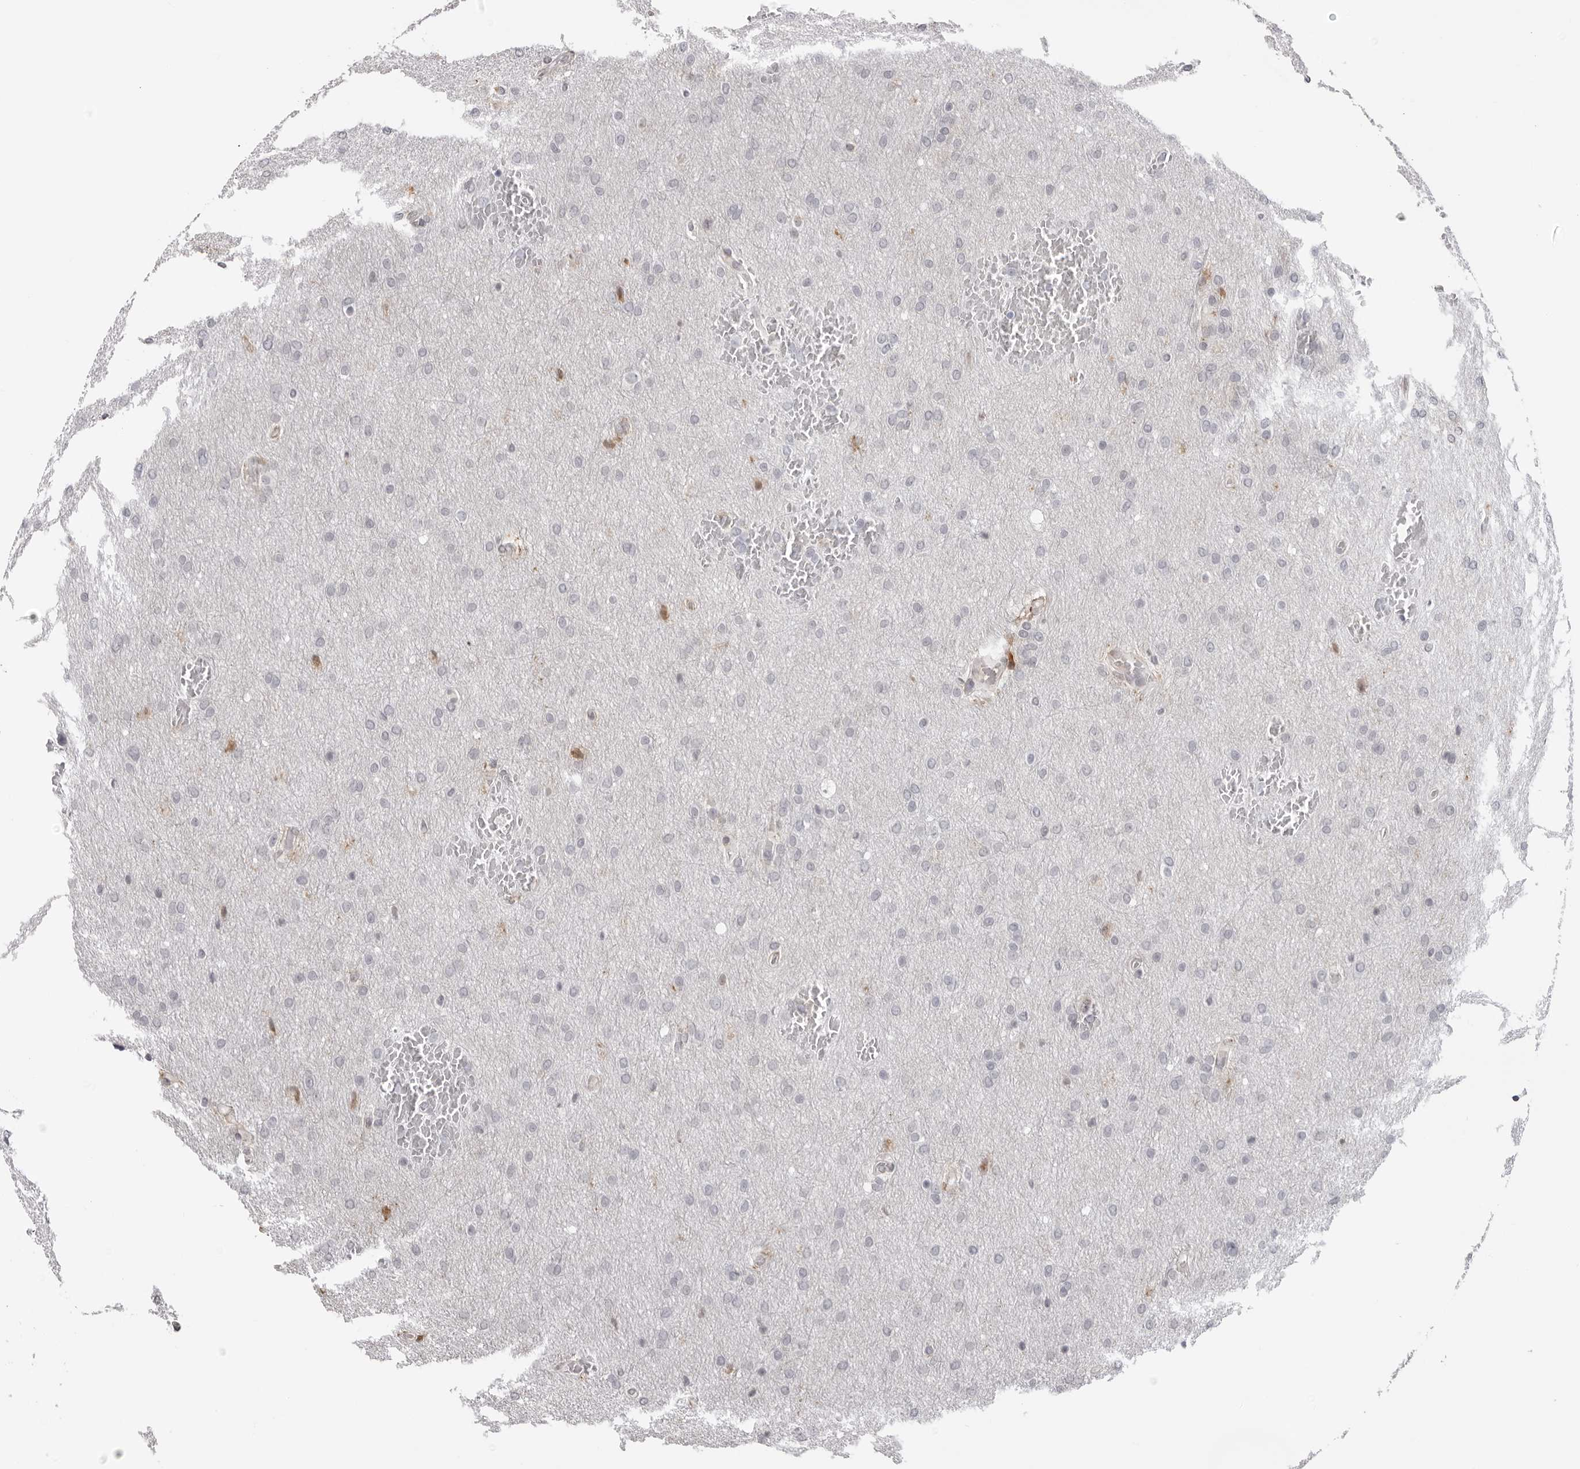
{"staining": {"intensity": "negative", "quantity": "none", "location": "none"}, "tissue": "glioma", "cell_type": "Tumor cells", "image_type": "cancer", "snomed": [{"axis": "morphology", "description": "Glioma, malignant, Low grade"}, {"axis": "topography", "description": "Brain"}], "caption": "Malignant glioma (low-grade) was stained to show a protein in brown. There is no significant expression in tumor cells.", "gene": "ACP6", "patient": {"sex": "female", "age": 37}}